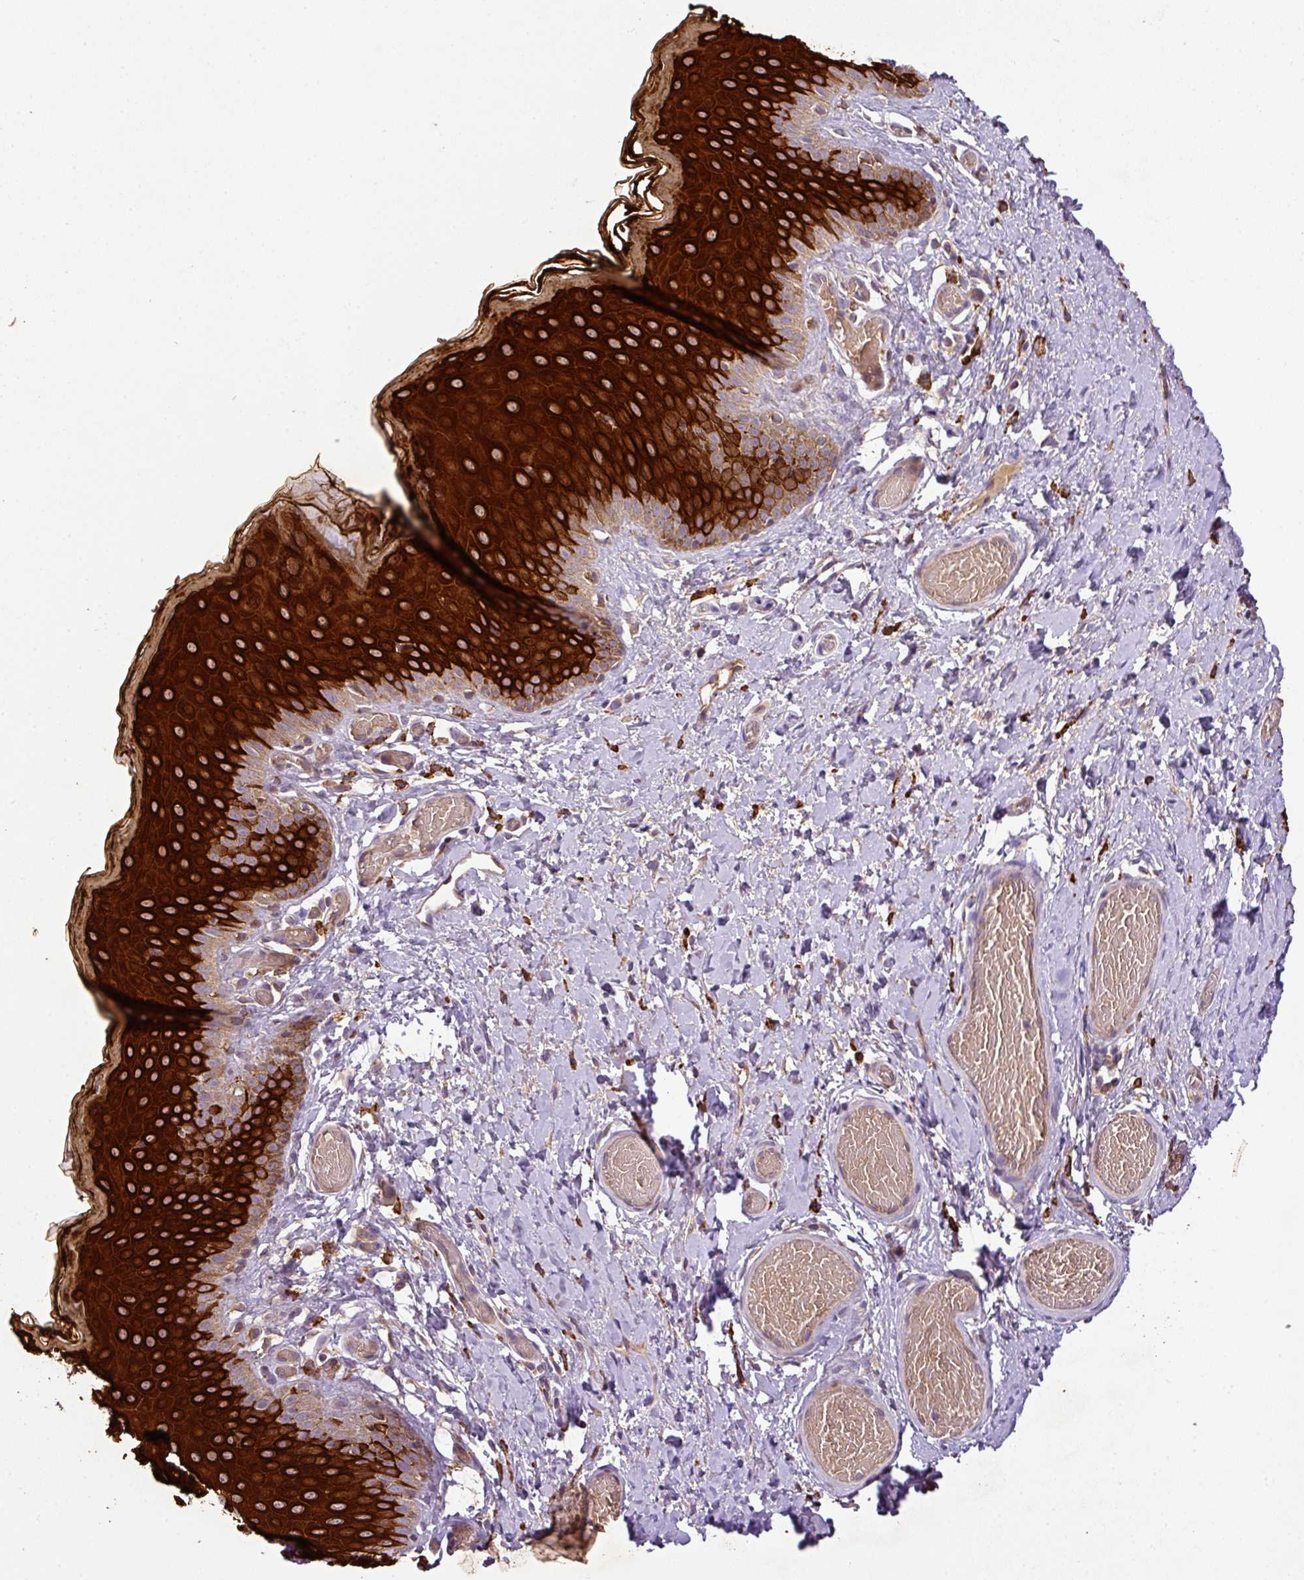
{"staining": {"intensity": "strong", "quantity": ">75%", "location": "cytoplasmic/membranous"}, "tissue": "skin", "cell_type": "Epidermal cells", "image_type": "normal", "snomed": [{"axis": "morphology", "description": "Normal tissue, NOS"}, {"axis": "topography", "description": "Anal"}], "caption": "High-power microscopy captured an immunohistochemistry (IHC) image of benign skin, revealing strong cytoplasmic/membranous expression in approximately >75% of epidermal cells.", "gene": "ZNF513", "patient": {"sex": "female", "age": 40}}